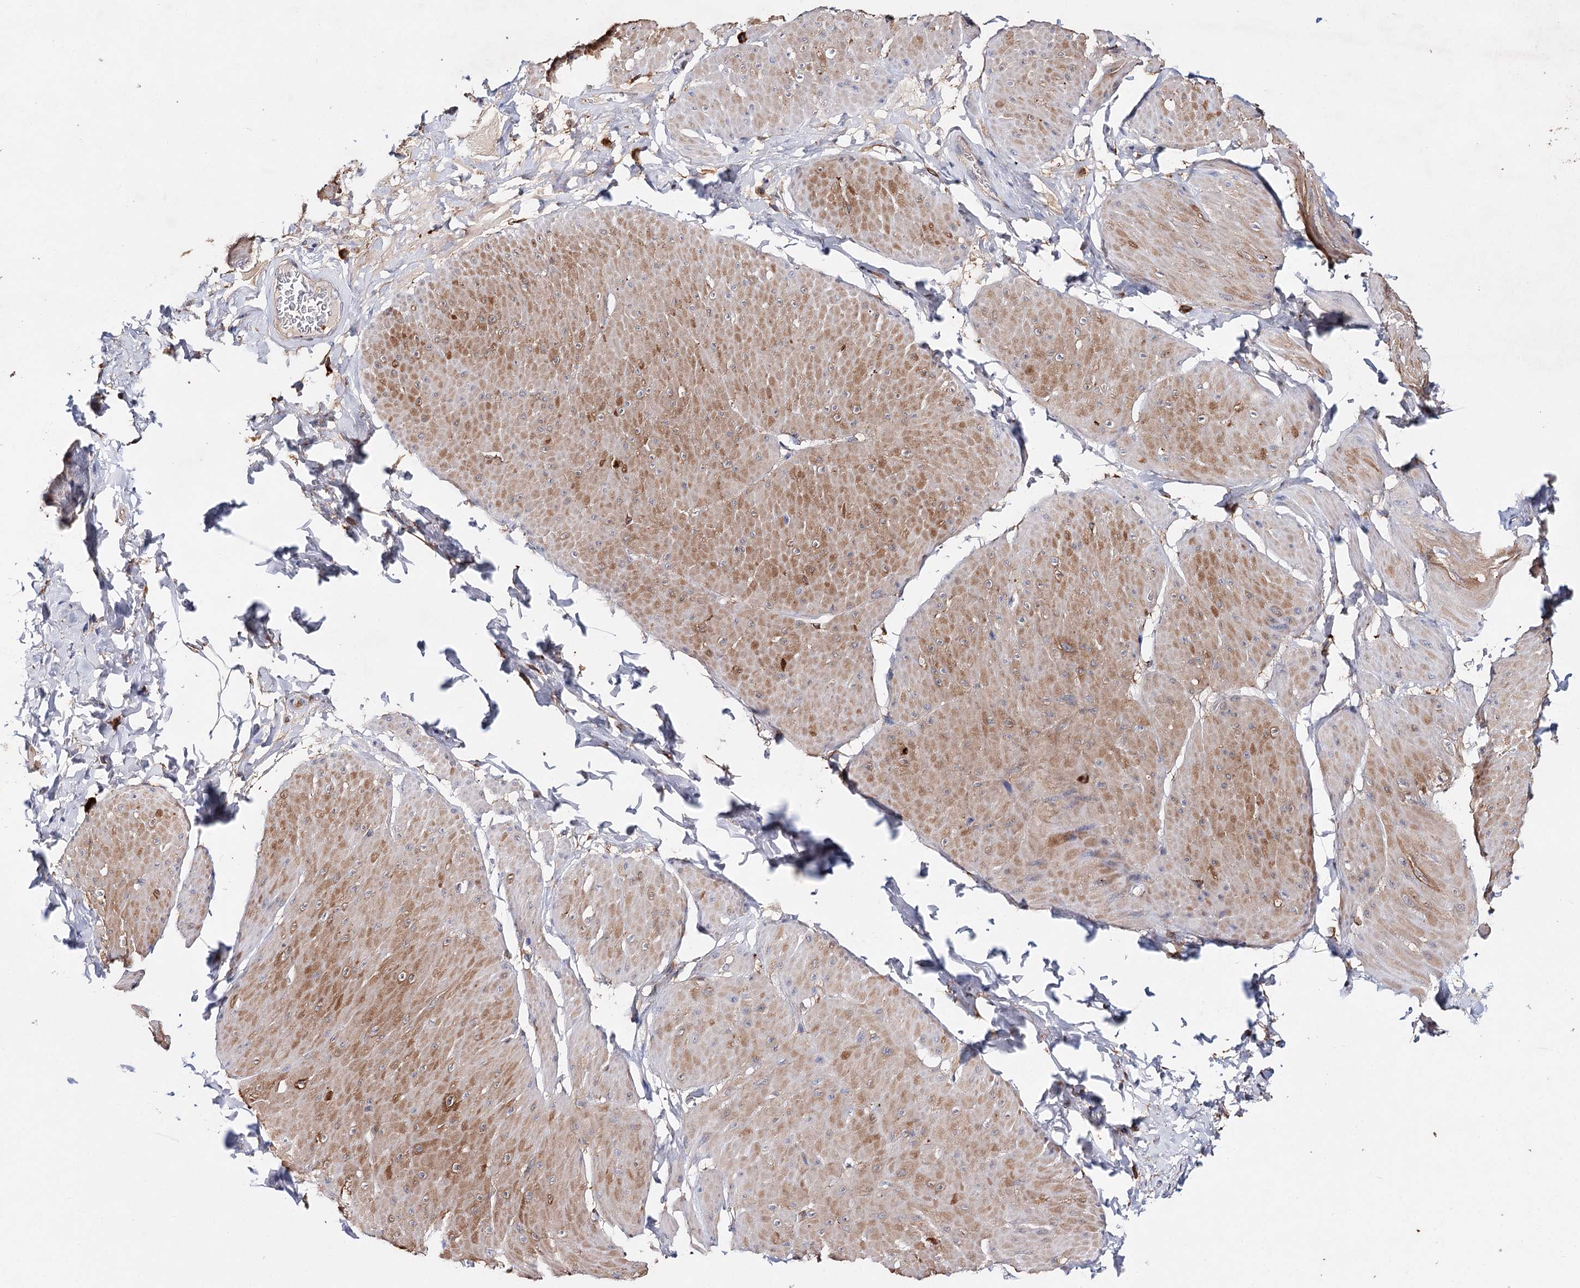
{"staining": {"intensity": "moderate", "quantity": "25%-75%", "location": "cytoplasmic/membranous"}, "tissue": "smooth muscle", "cell_type": "Smooth muscle cells", "image_type": "normal", "snomed": [{"axis": "morphology", "description": "Urothelial carcinoma, High grade"}, {"axis": "topography", "description": "Urinary bladder"}], "caption": "IHC photomicrograph of normal smooth muscle: smooth muscle stained using immunohistochemistry (IHC) demonstrates medium levels of moderate protein expression localized specifically in the cytoplasmic/membranous of smooth muscle cells, appearing as a cytoplasmic/membranous brown color.", "gene": "CFAP46", "patient": {"sex": "male", "age": 46}}